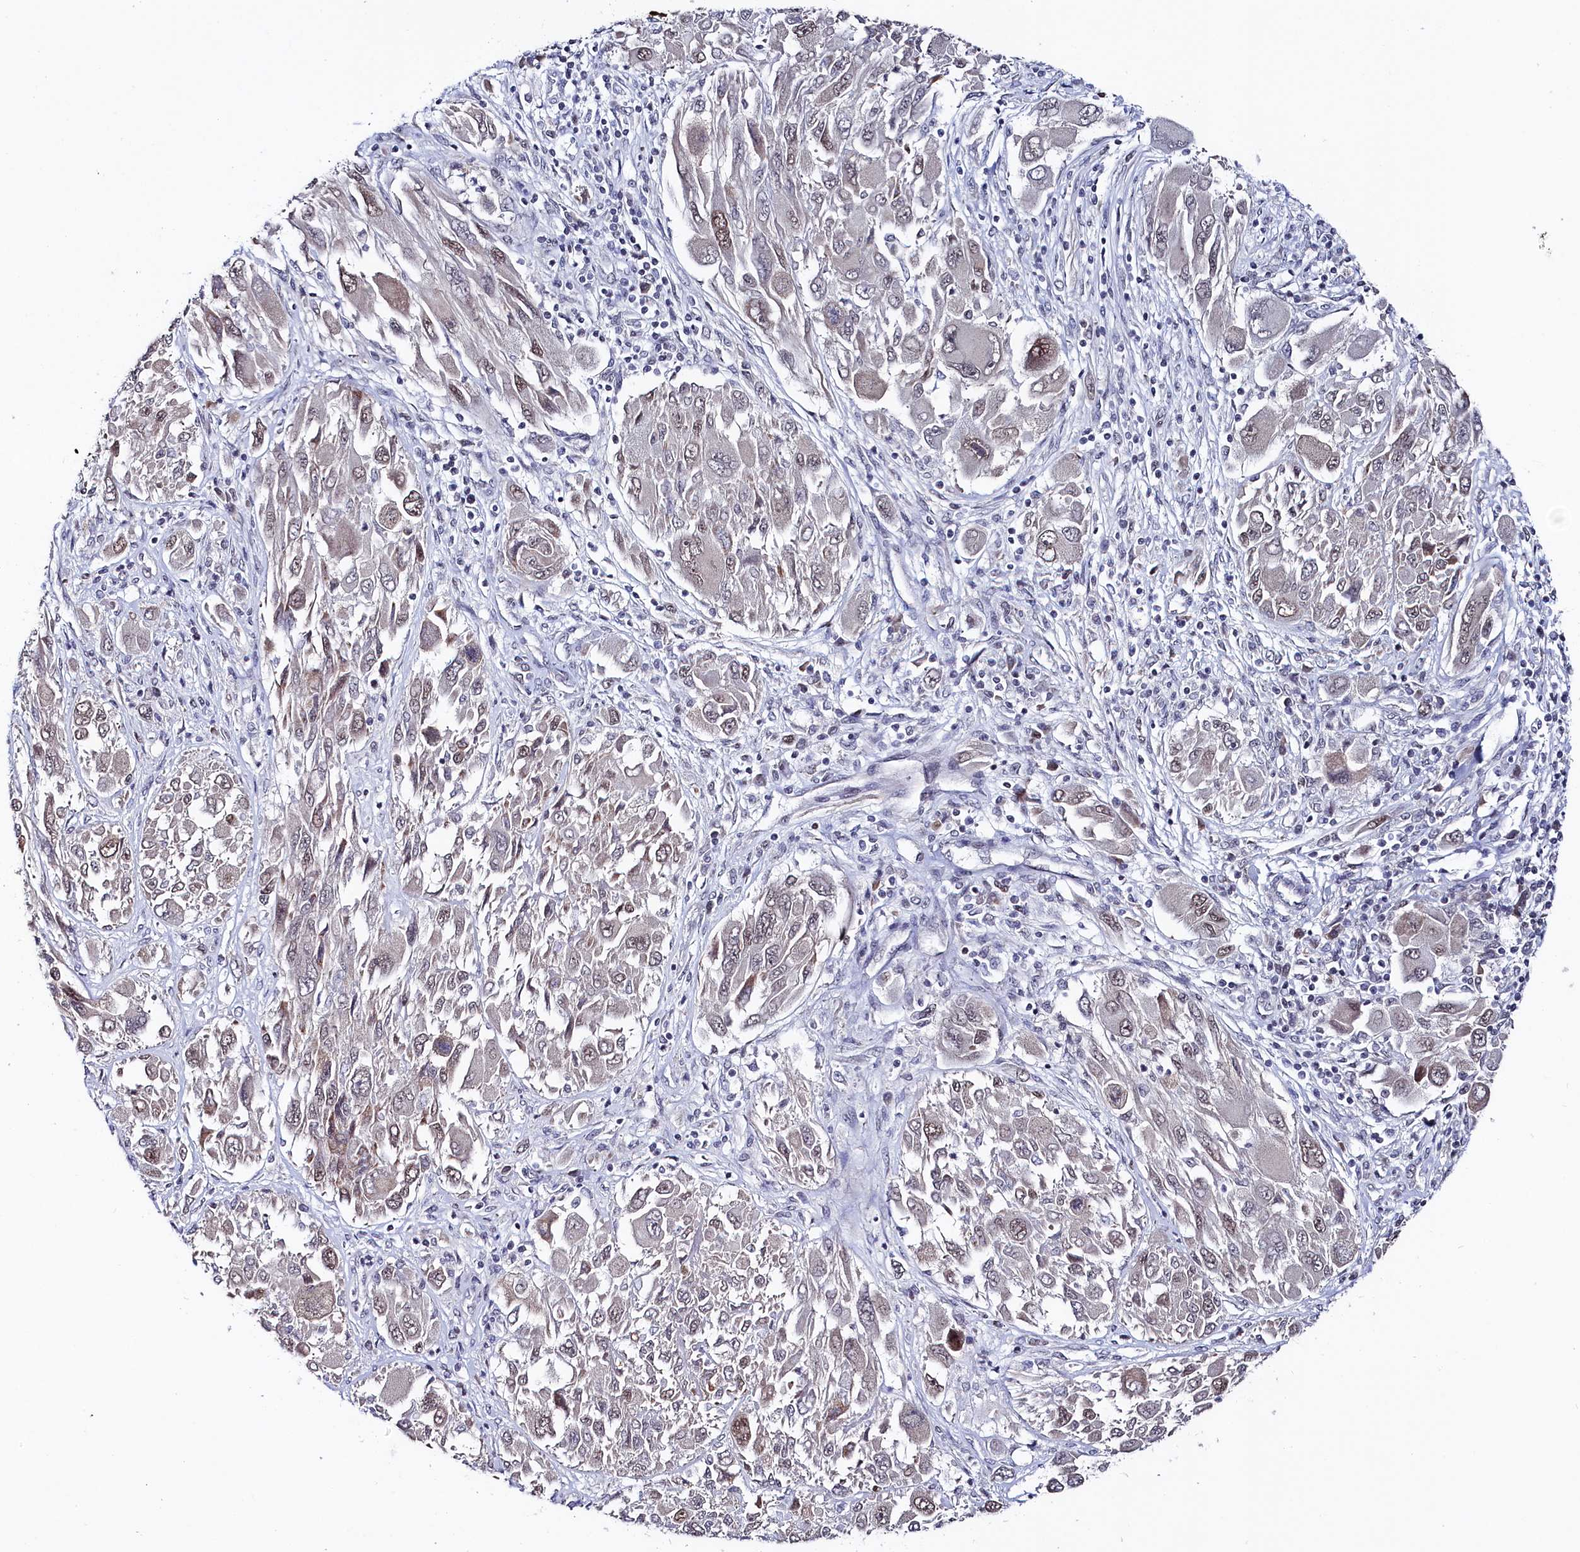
{"staining": {"intensity": "weak", "quantity": "<25%", "location": "nuclear"}, "tissue": "melanoma", "cell_type": "Tumor cells", "image_type": "cancer", "snomed": [{"axis": "morphology", "description": "Malignant melanoma, NOS"}, {"axis": "topography", "description": "Skin"}], "caption": "A histopathology image of malignant melanoma stained for a protein demonstrates no brown staining in tumor cells.", "gene": "TIGD4", "patient": {"sex": "female", "age": 91}}